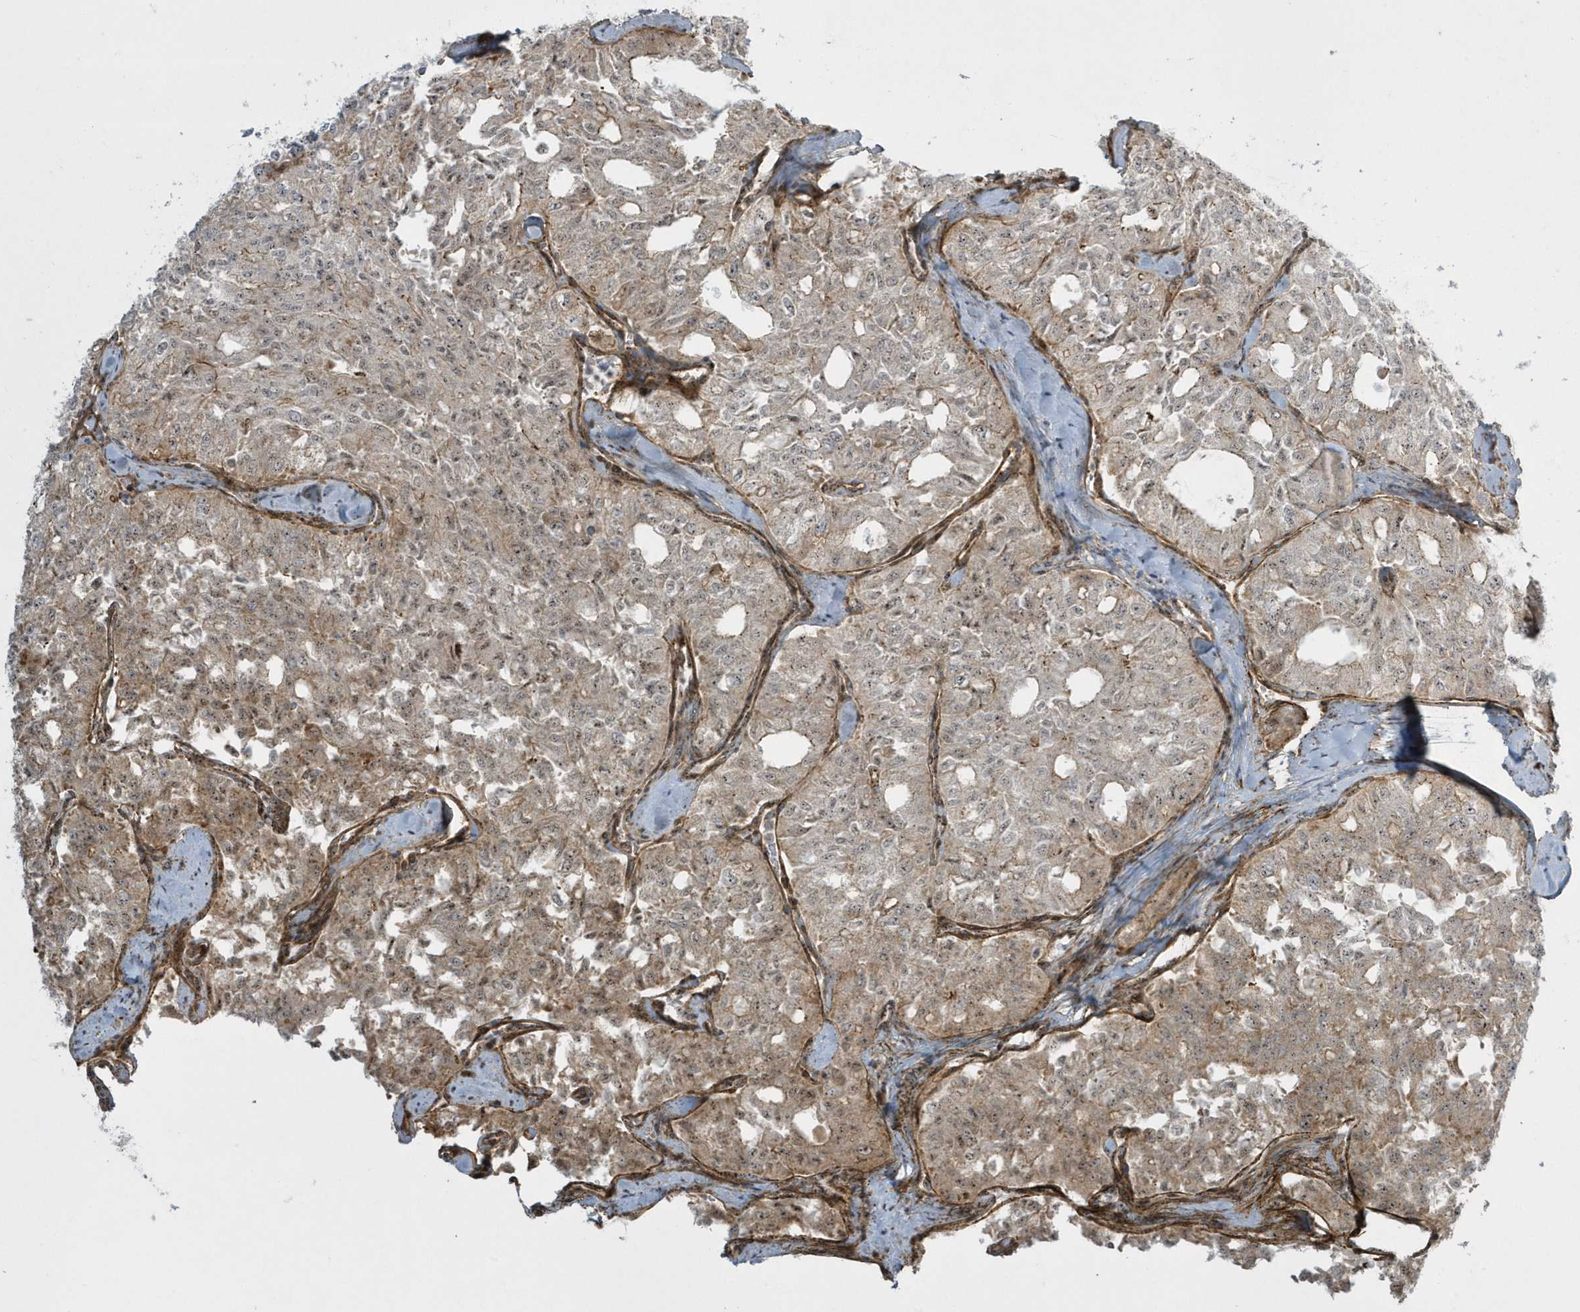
{"staining": {"intensity": "weak", "quantity": "25%-75%", "location": "cytoplasmic/membranous"}, "tissue": "thyroid cancer", "cell_type": "Tumor cells", "image_type": "cancer", "snomed": [{"axis": "morphology", "description": "Follicular adenoma carcinoma, NOS"}, {"axis": "topography", "description": "Thyroid gland"}], "caption": "Weak cytoplasmic/membranous protein expression is seen in about 25%-75% of tumor cells in thyroid cancer (follicular adenoma carcinoma).", "gene": "MASP2", "patient": {"sex": "male", "age": 75}}